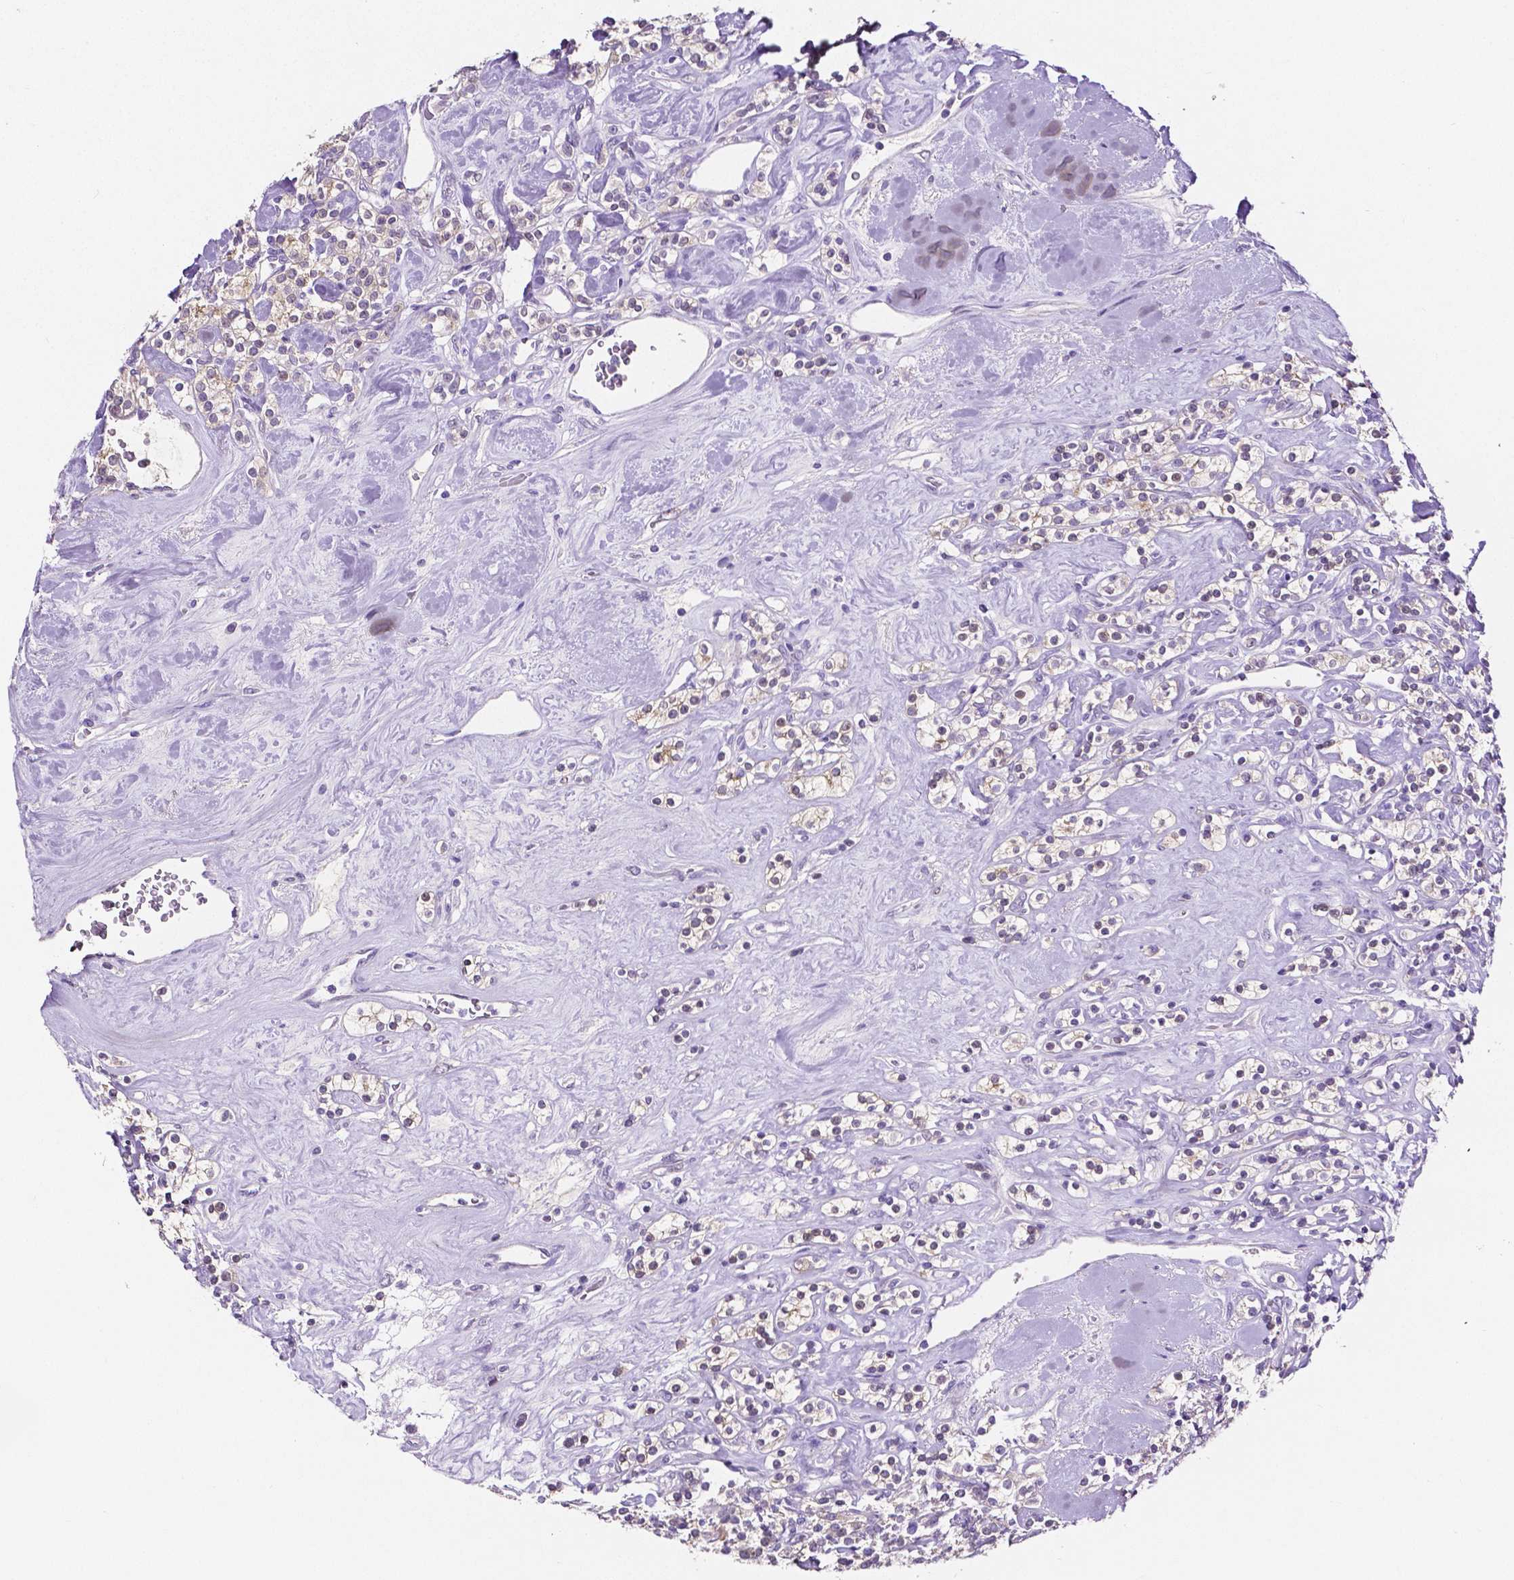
{"staining": {"intensity": "weak", "quantity": "<25%", "location": "cytoplasmic/membranous"}, "tissue": "renal cancer", "cell_type": "Tumor cells", "image_type": "cancer", "snomed": [{"axis": "morphology", "description": "Adenocarcinoma, NOS"}, {"axis": "topography", "description": "Kidney"}], "caption": "Human renal cancer (adenocarcinoma) stained for a protein using immunohistochemistry (IHC) demonstrates no positivity in tumor cells.", "gene": "SLC22A2", "patient": {"sex": "male", "age": 77}}